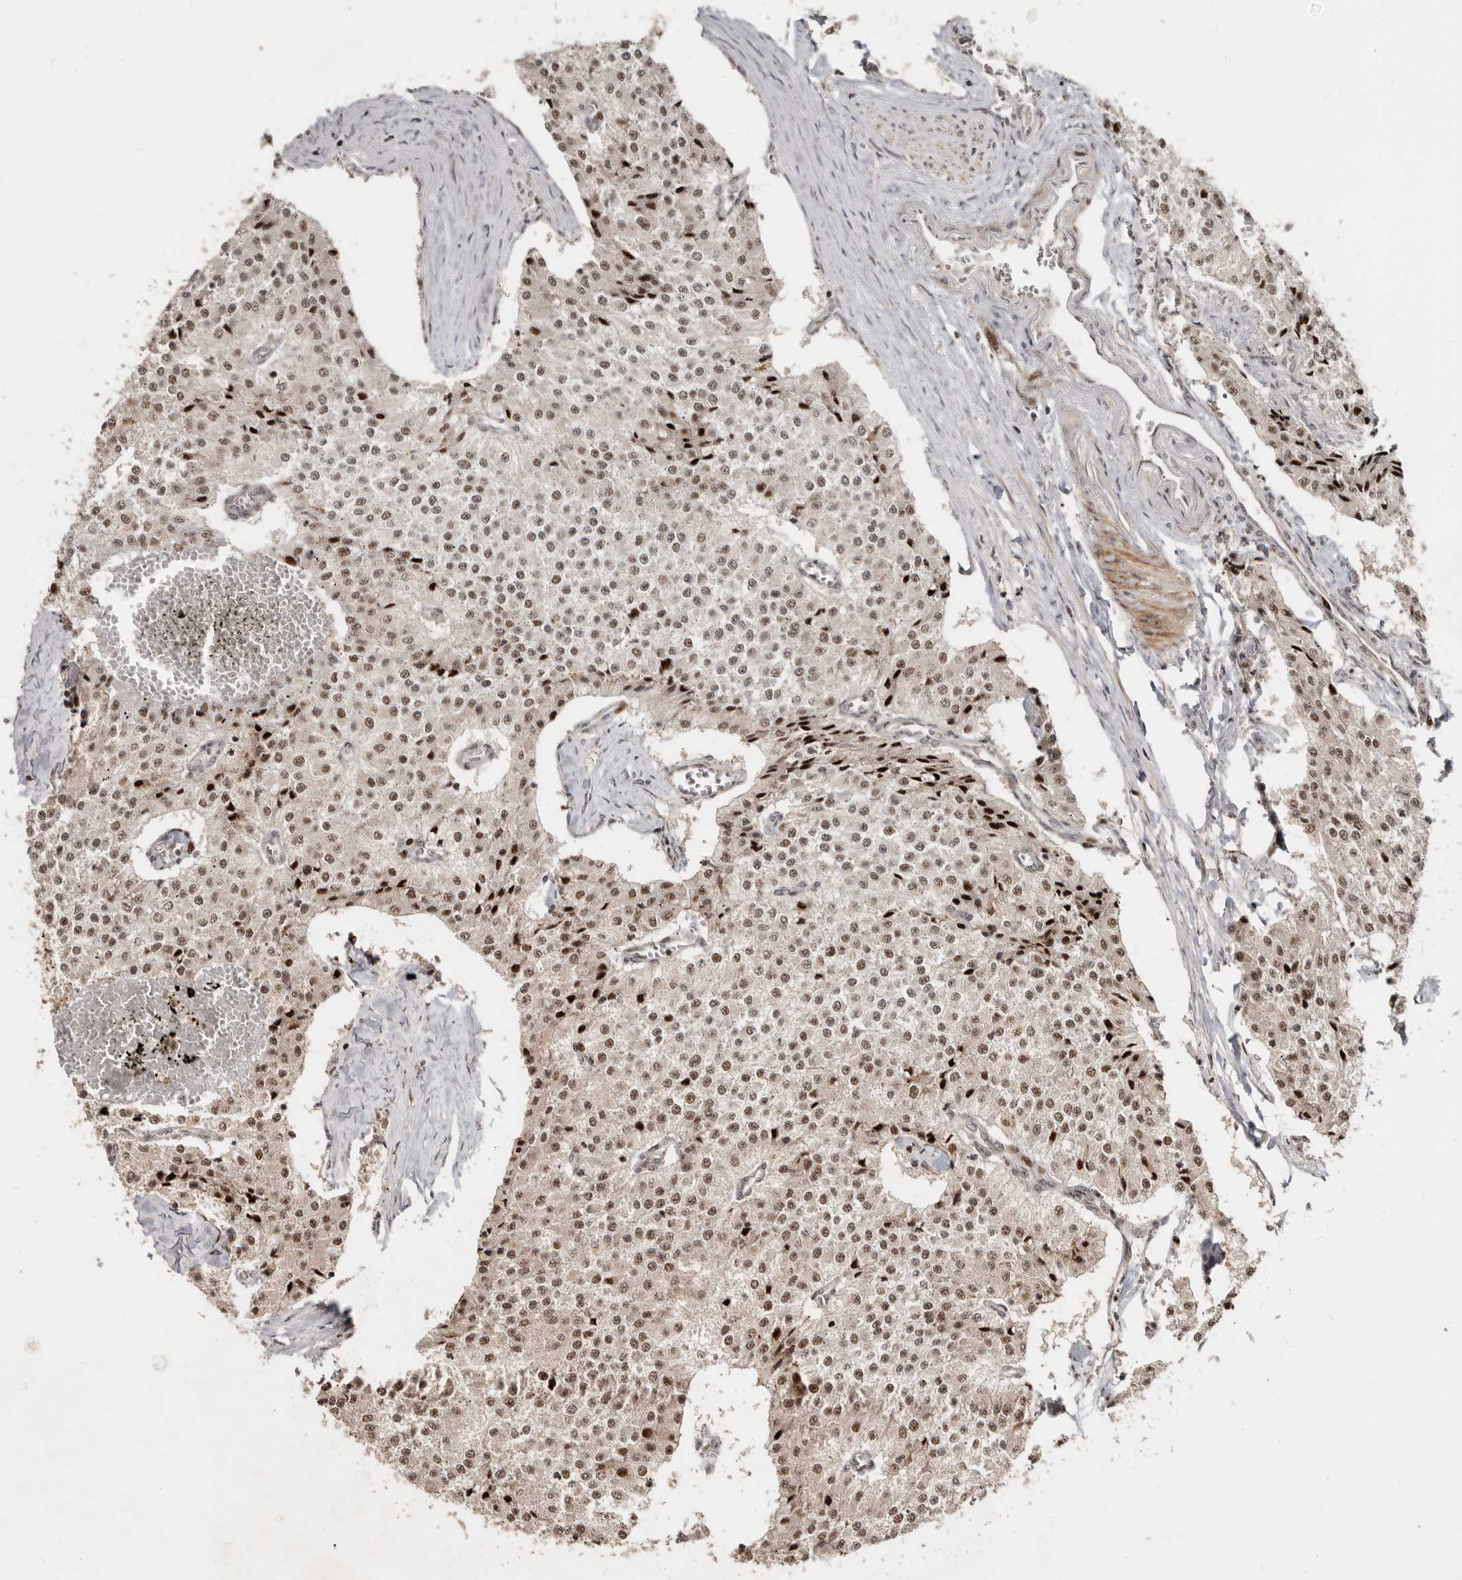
{"staining": {"intensity": "moderate", "quantity": ">75%", "location": "nuclear"}, "tissue": "carcinoid", "cell_type": "Tumor cells", "image_type": "cancer", "snomed": [{"axis": "morphology", "description": "Carcinoid, malignant, NOS"}, {"axis": "topography", "description": "Colon"}], "caption": "DAB (3,3'-diaminobenzidine) immunohistochemical staining of human carcinoid reveals moderate nuclear protein staining in approximately >75% of tumor cells.", "gene": "GPBP1L1", "patient": {"sex": "female", "age": 52}}